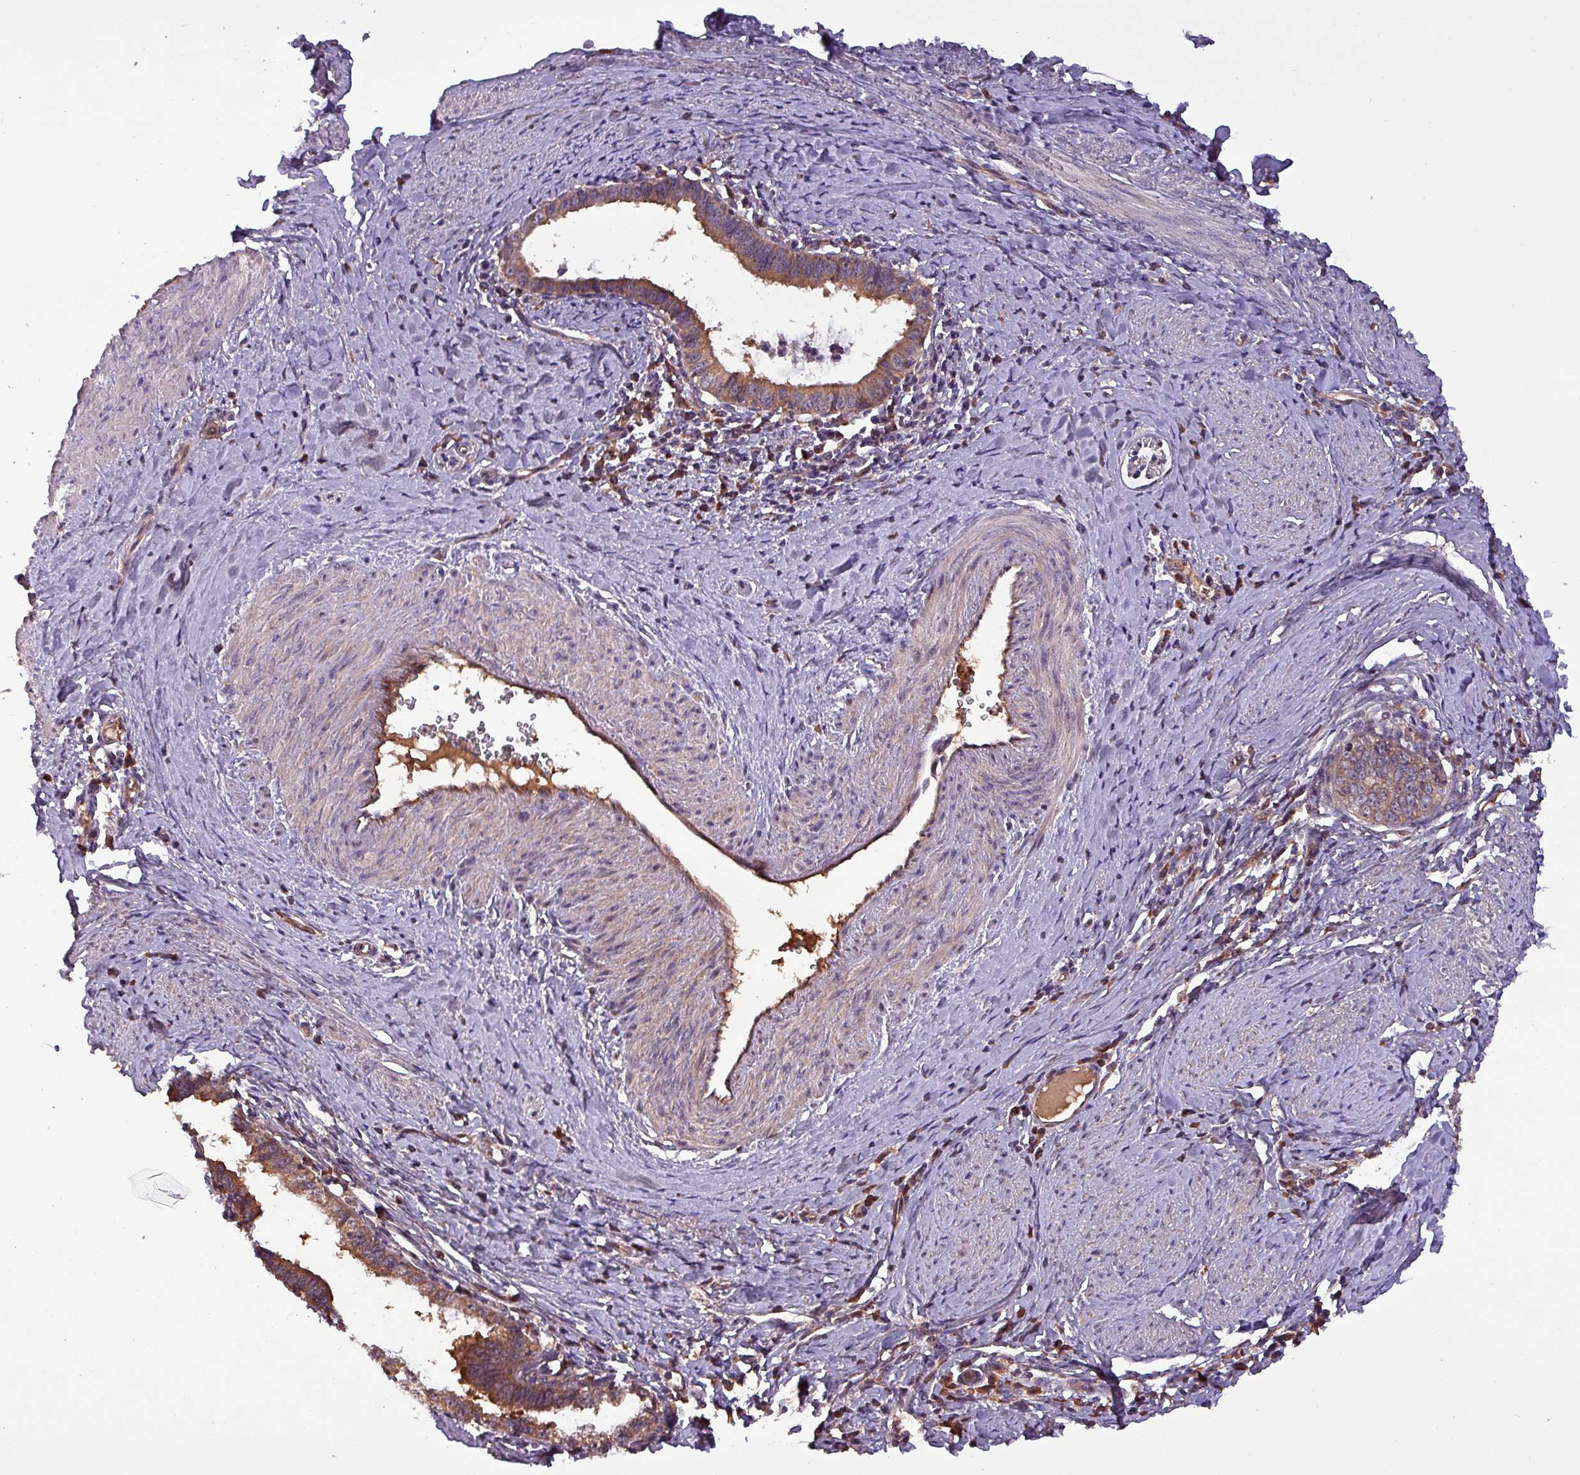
{"staining": {"intensity": "moderate", "quantity": ">75%", "location": "cytoplasmic/membranous"}, "tissue": "cervical cancer", "cell_type": "Tumor cells", "image_type": "cancer", "snomed": [{"axis": "morphology", "description": "Adenocarcinoma, NOS"}, {"axis": "topography", "description": "Cervix"}], "caption": "Human cervical cancer (adenocarcinoma) stained with a protein marker displays moderate staining in tumor cells.", "gene": "PAFAH1B2", "patient": {"sex": "female", "age": 36}}